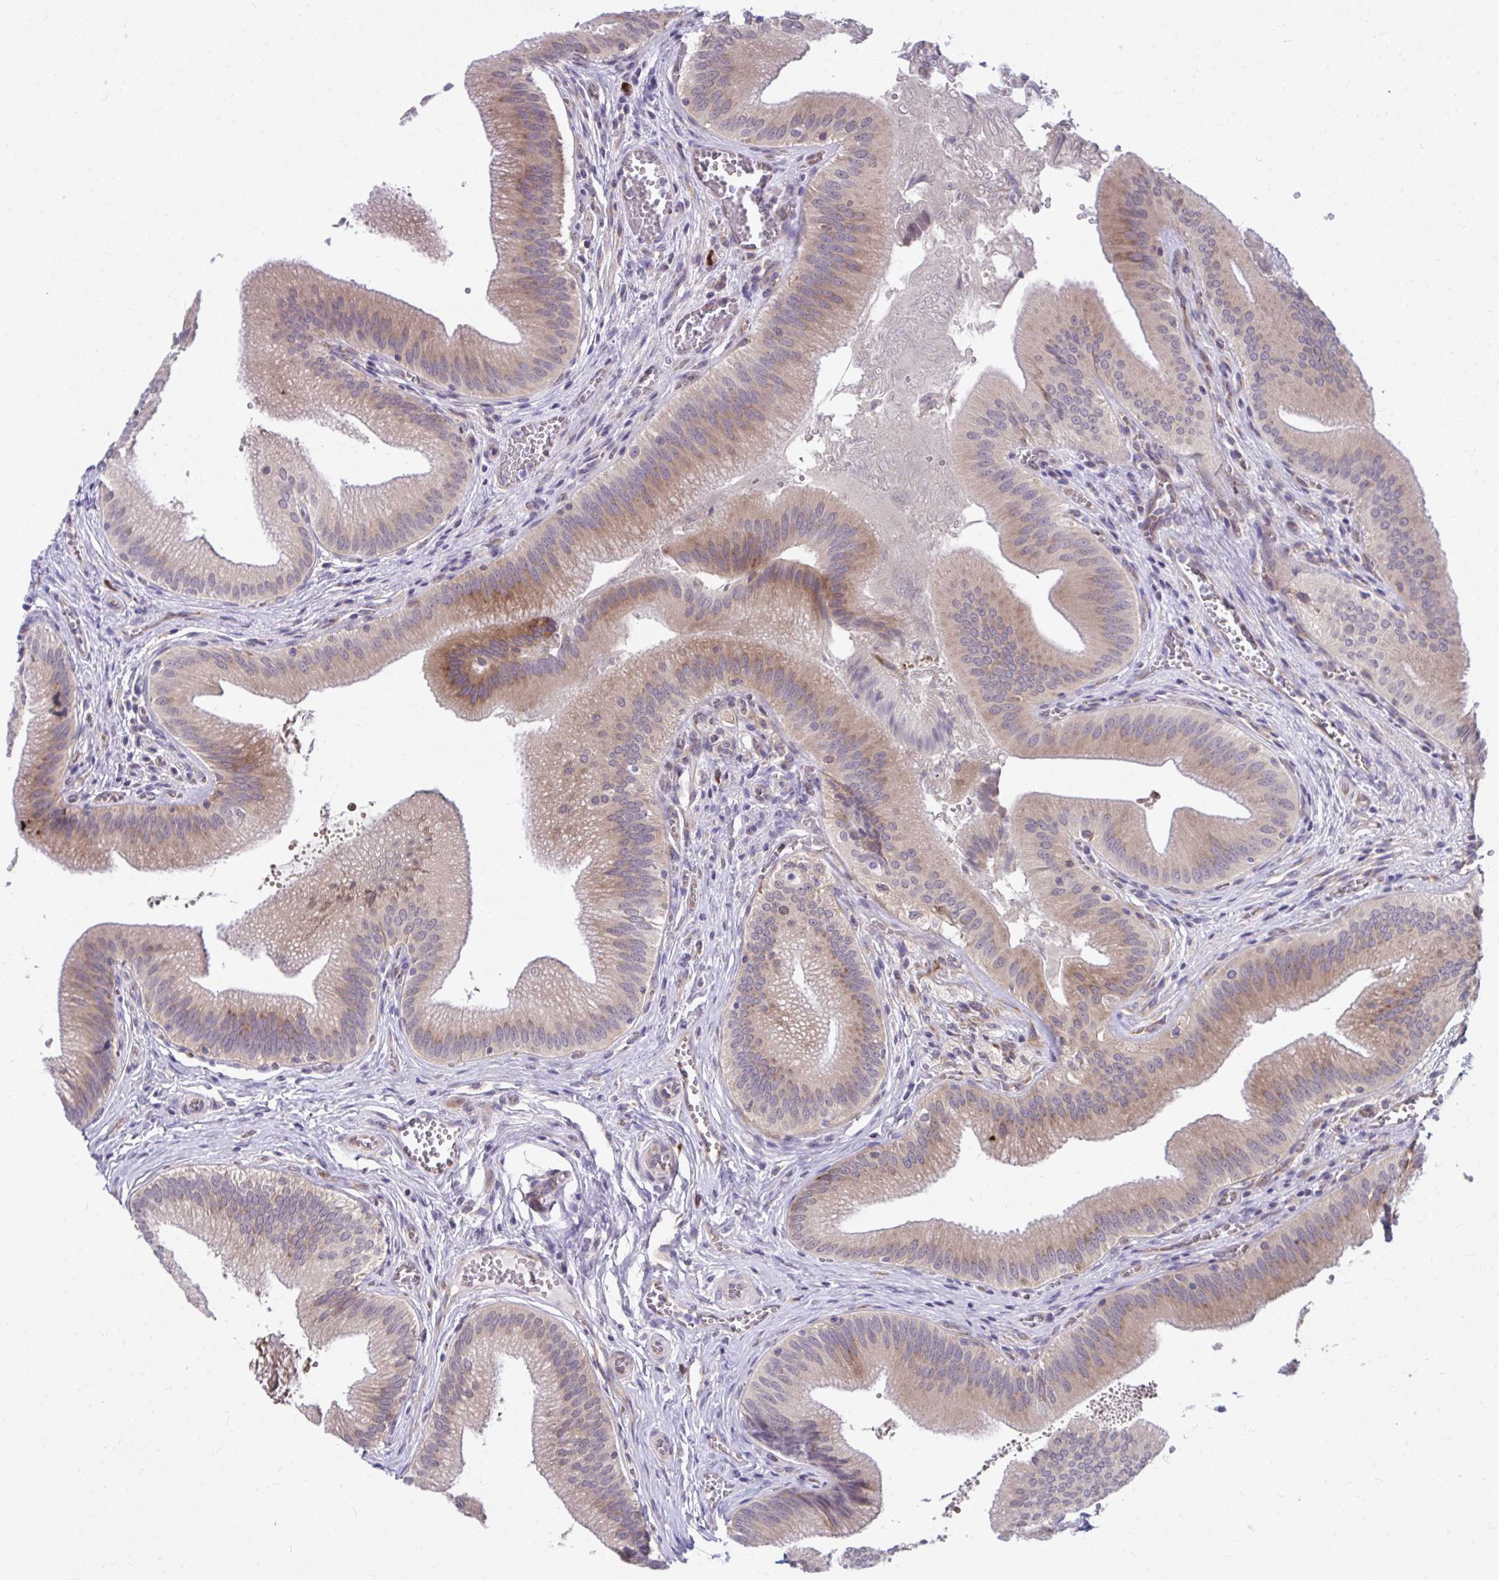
{"staining": {"intensity": "moderate", "quantity": ">75%", "location": "cytoplasmic/membranous"}, "tissue": "gallbladder", "cell_type": "Glandular cells", "image_type": "normal", "snomed": [{"axis": "morphology", "description": "Normal tissue, NOS"}, {"axis": "topography", "description": "Gallbladder"}], "caption": "About >75% of glandular cells in unremarkable gallbladder show moderate cytoplasmic/membranous protein positivity as visualized by brown immunohistochemical staining.", "gene": "SELENON", "patient": {"sex": "male", "age": 17}}